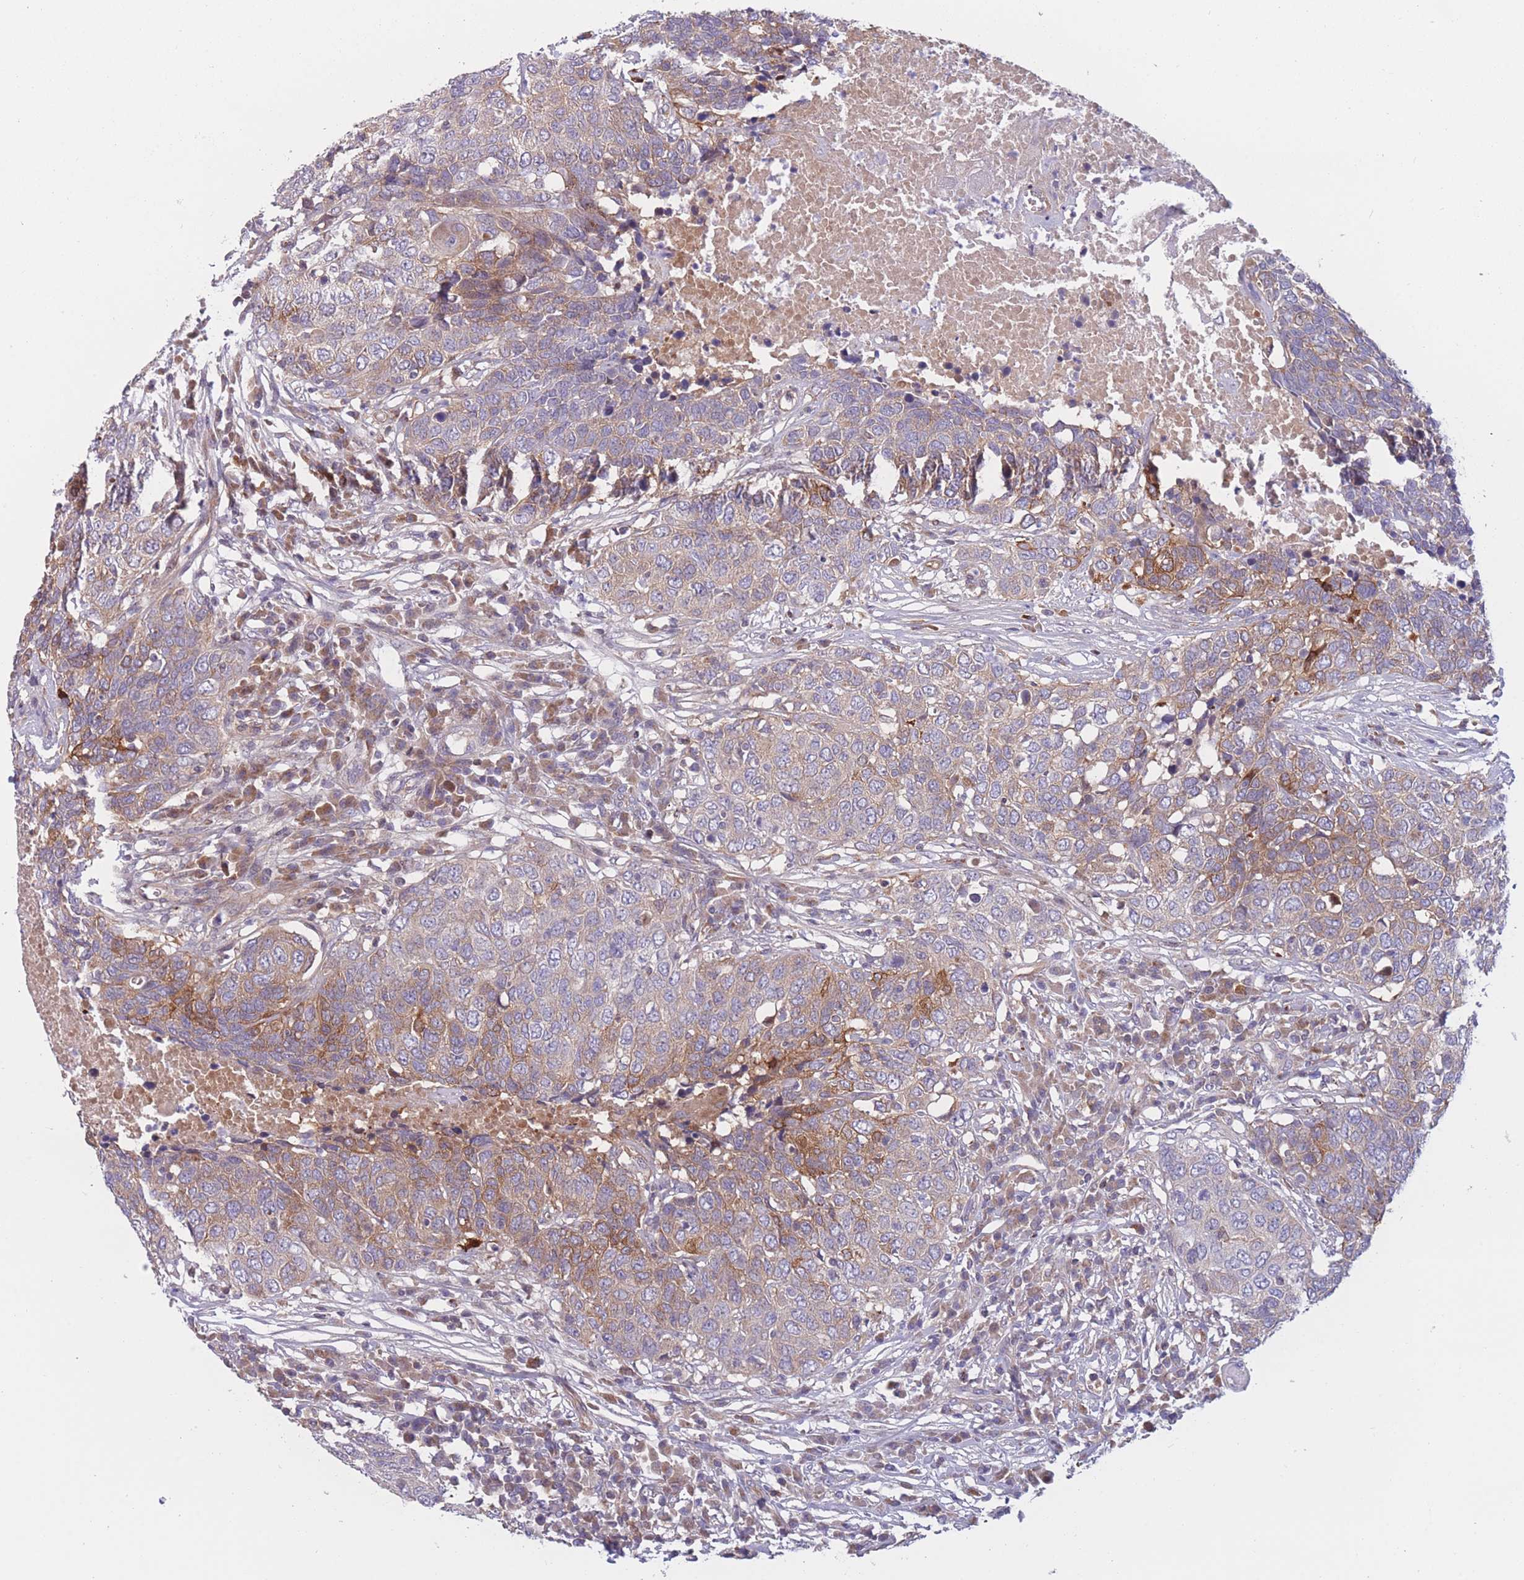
{"staining": {"intensity": "weak", "quantity": "25%-75%", "location": "cytoplasmic/membranous"}, "tissue": "head and neck cancer", "cell_type": "Tumor cells", "image_type": "cancer", "snomed": [{"axis": "morphology", "description": "Squamous cell carcinoma, NOS"}, {"axis": "topography", "description": "Head-Neck"}], "caption": "The immunohistochemical stain highlights weak cytoplasmic/membranous positivity in tumor cells of head and neck cancer tissue.", "gene": "PDE4A", "patient": {"sex": "male", "age": 66}}